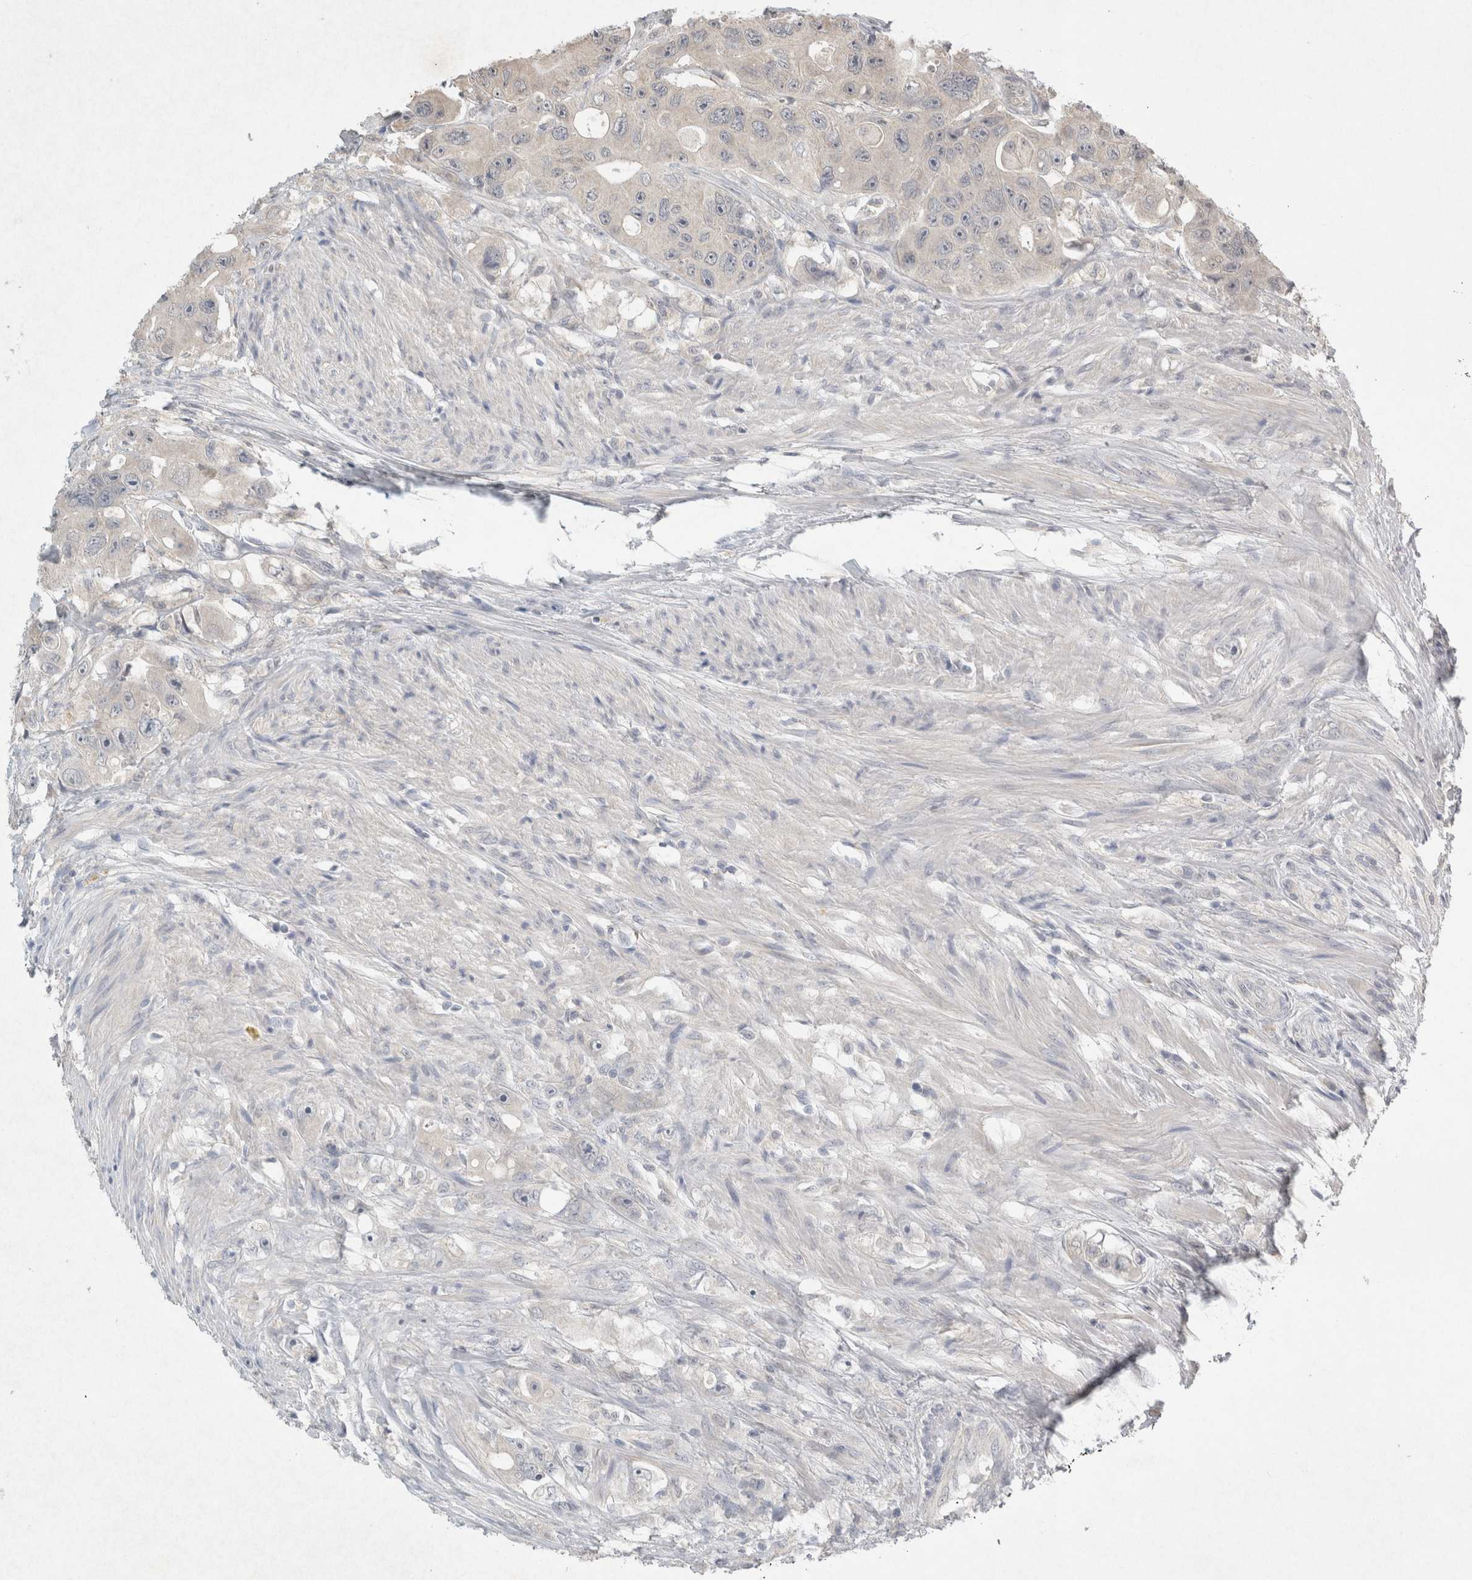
{"staining": {"intensity": "negative", "quantity": "none", "location": "none"}, "tissue": "colorectal cancer", "cell_type": "Tumor cells", "image_type": "cancer", "snomed": [{"axis": "morphology", "description": "Adenocarcinoma, NOS"}, {"axis": "topography", "description": "Colon"}], "caption": "Photomicrograph shows no significant protein staining in tumor cells of colorectal cancer.", "gene": "LOXL2", "patient": {"sex": "female", "age": 46}}